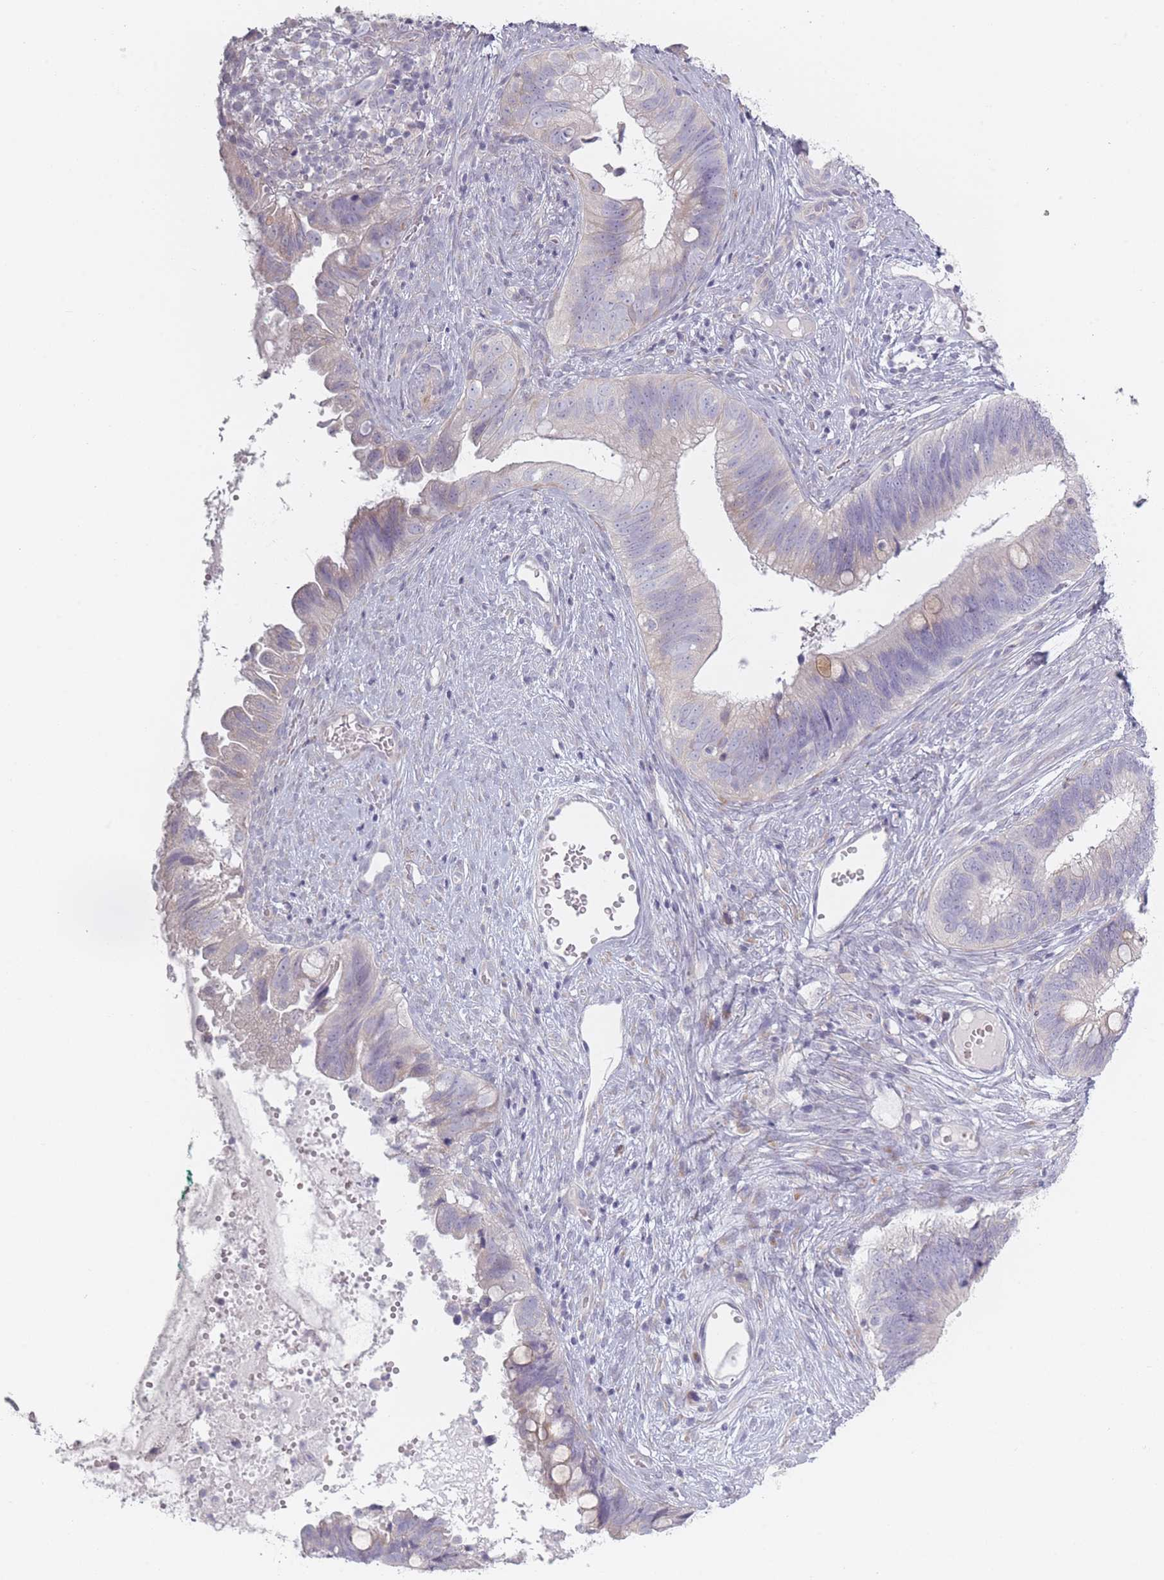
{"staining": {"intensity": "negative", "quantity": "none", "location": "none"}, "tissue": "cervical cancer", "cell_type": "Tumor cells", "image_type": "cancer", "snomed": [{"axis": "morphology", "description": "Adenocarcinoma, NOS"}, {"axis": "topography", "description": "Cervix"}], "caption": "IHC photomicrograph of cervical adenocarcinoma stained for a protein (brown), which shows no expression in tumor cells. (Stains: DAB immunohistochemistry with hematoxylin counter stain, Microscopy: brightfield microscopy at high magnification).", "gene": "RASL10B", "patient": {"sex": "female", "age": 42}}